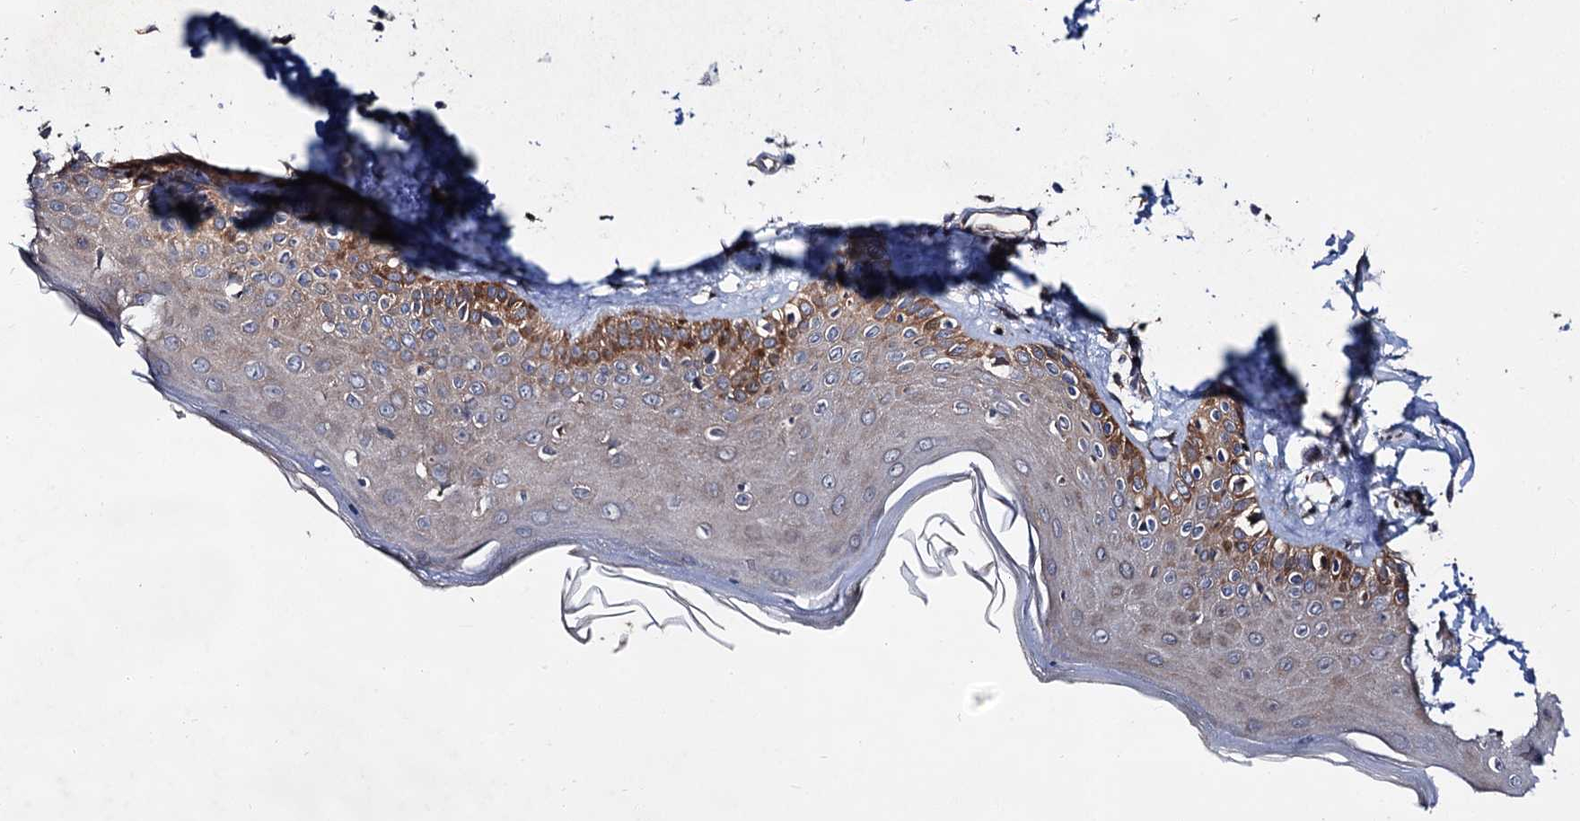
{"staining": {"intensity": "weak", "quantity": ">75%", "location": "cytoplasmic/membranous"}, "tissue": "skin", "cell_type": "Fibroblasts", "image_type": "normal", "snomed": [{"axis": "morphology", "description": "Normal tissue, NOS"}, {"axis": "topography", "description": "Skin"}], "caption": "Weak cytoplasmic/membranous staining for a protein is appreciated in about >75% of fibroblasts of unremarkable skin using IHC.", "gene": "NAA25", "patient": {"sex": "male", "age": 52}}